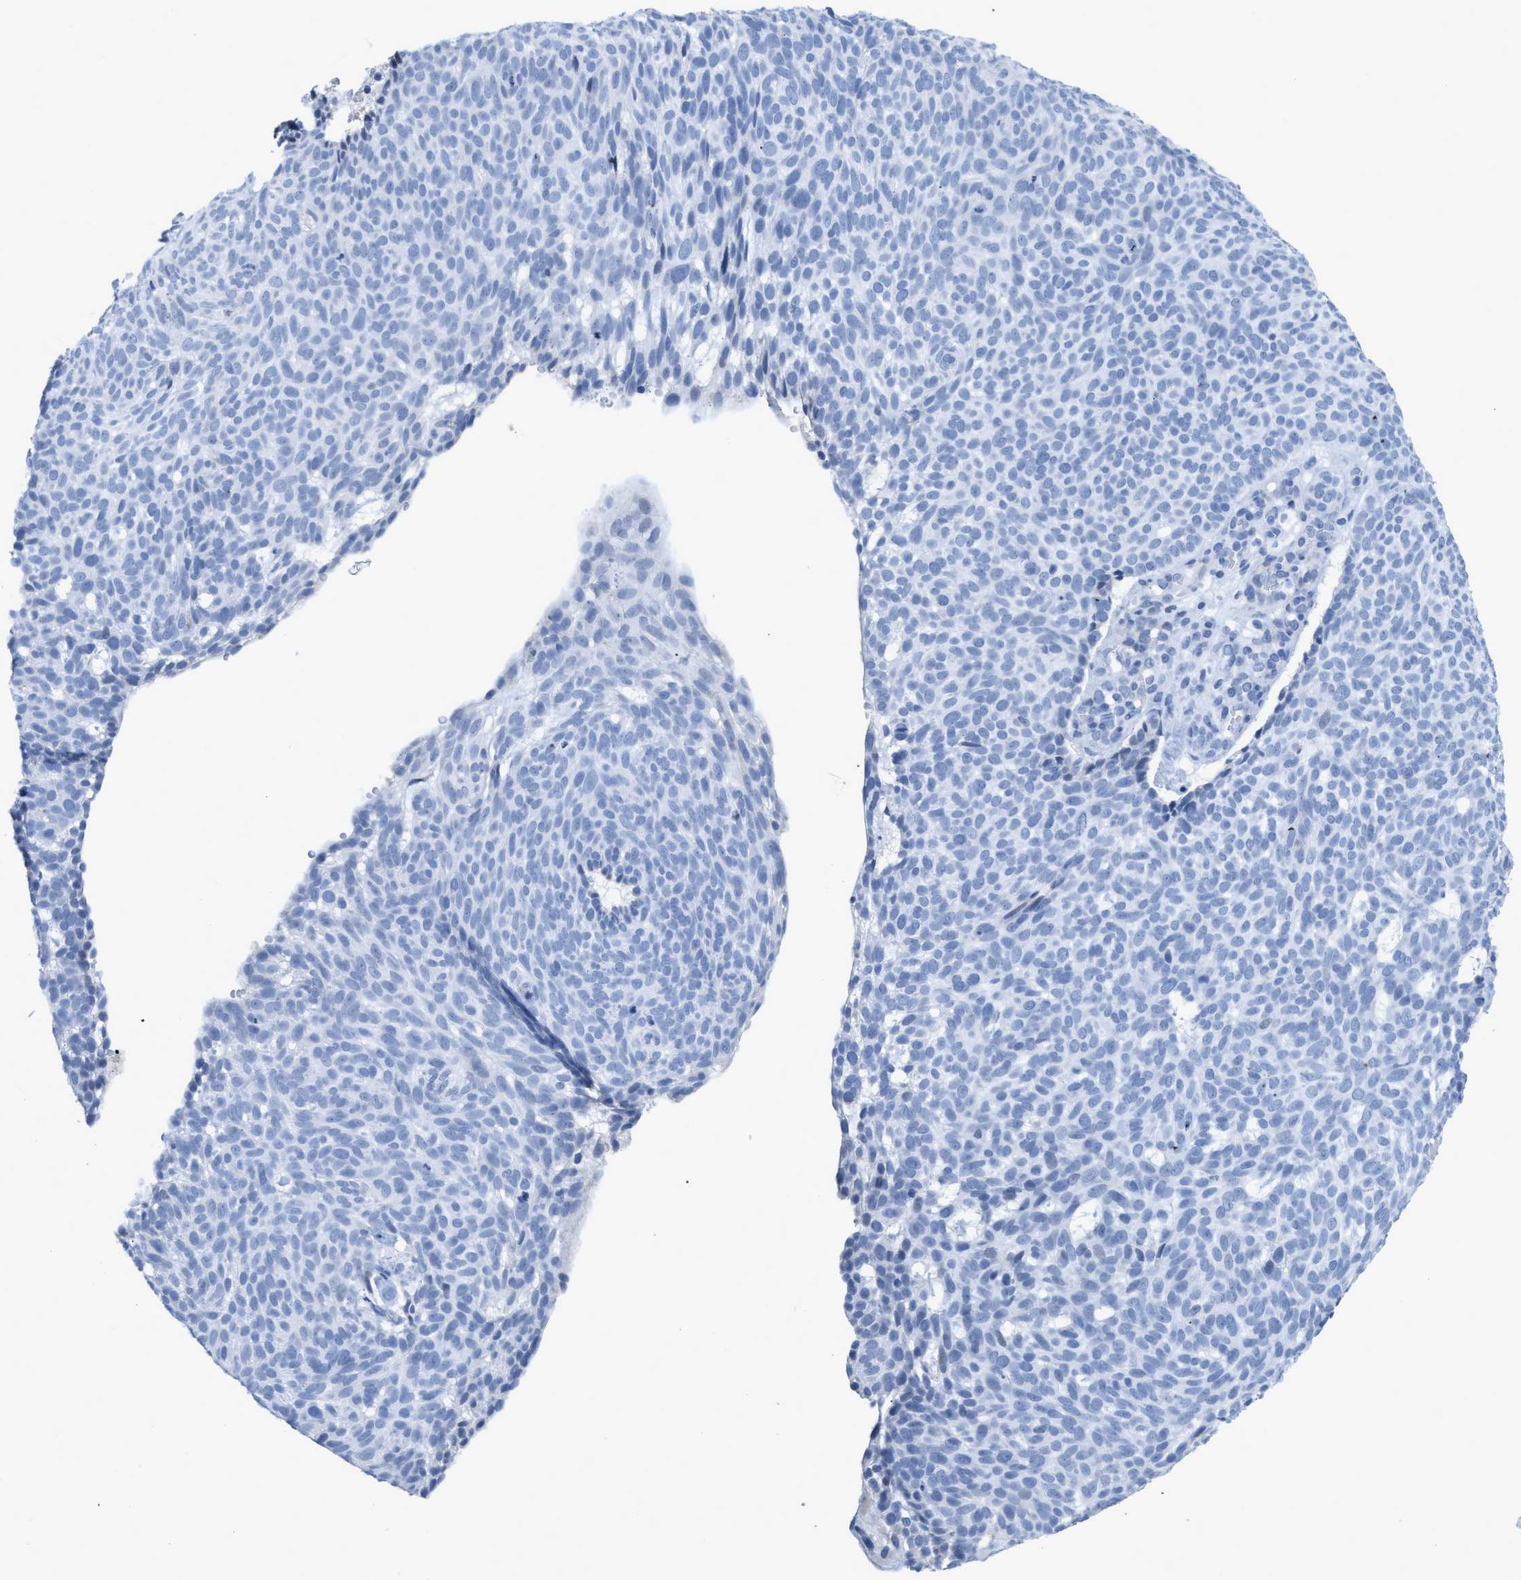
{"staining": {"intensity": "negative", "quantity": "none", "location": "none"}, "tissue": "skin cancer", "cell_type": "Tumor cells", "image_type": "cancer", "snomed": [{"axis": "morphology", "description": "Basal cell carcinoma"}, {"axis": "topography", "description": "Skin"}], "caption": "Tumor cells show no significant staining in skin basal cell carcinoma.", "gene": "CRYM", "patient": {"sex": "male", "age": 61}}